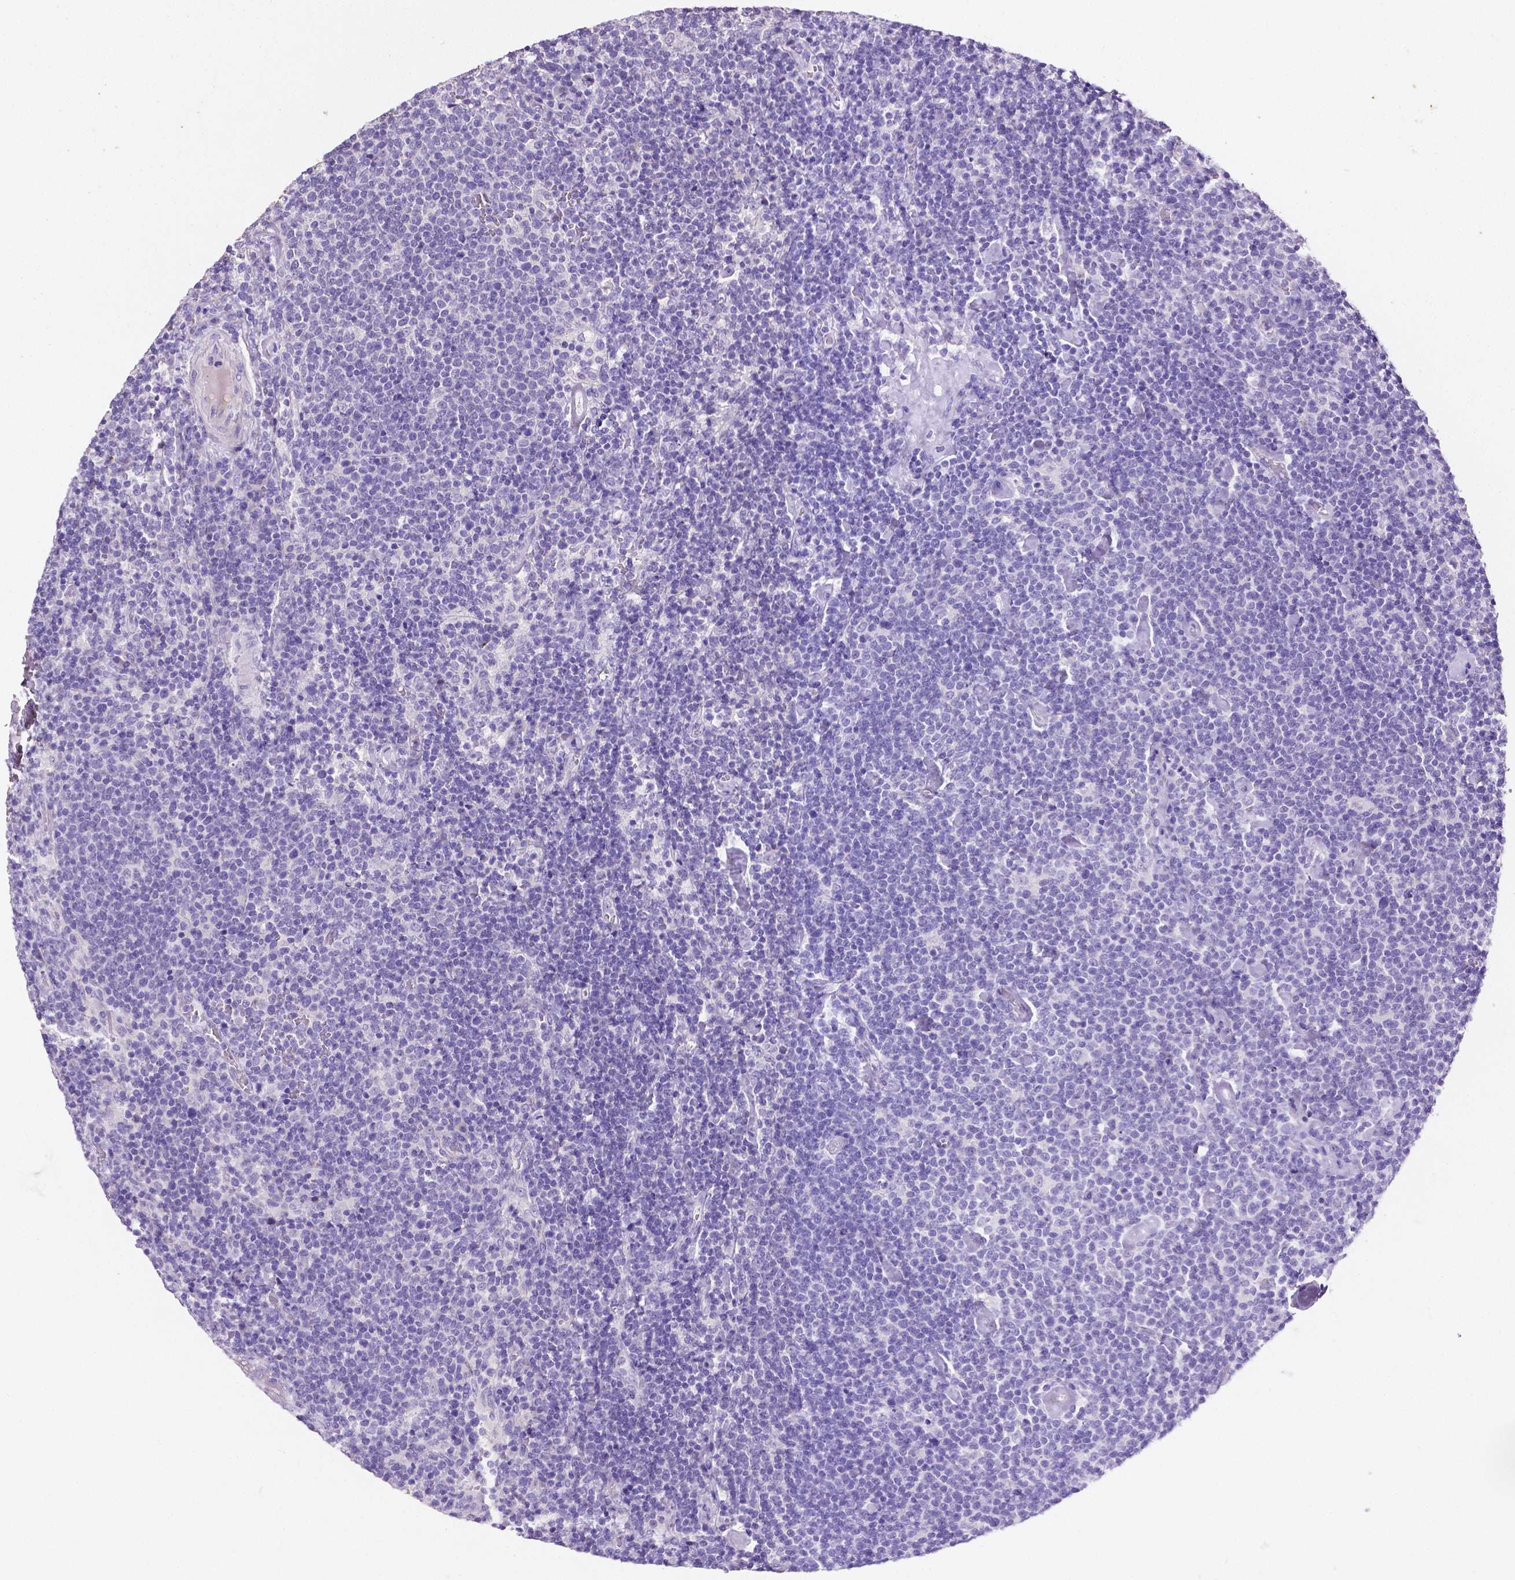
{"staining": {"intensity": "negative", "quantity": "none", "location": "none"}, "tissue": "lymphoma", "cell_type": "Tumor cells", "image_type": "cancer", "snomed": [{"axis": "morphology", "description": "Malignant lymphoma, non-Hodgkin's type, High grade"}, {"axis": "topography", "description": "Lymph node"}], "caption": "DAB immunohistochemical staining of high-grade malignant lymphoma, non-Hodgkin's type displays no significant staining in tumor cells.", "gene": "SLC22A2", "patient": {"sex": "male", "age": 61}}